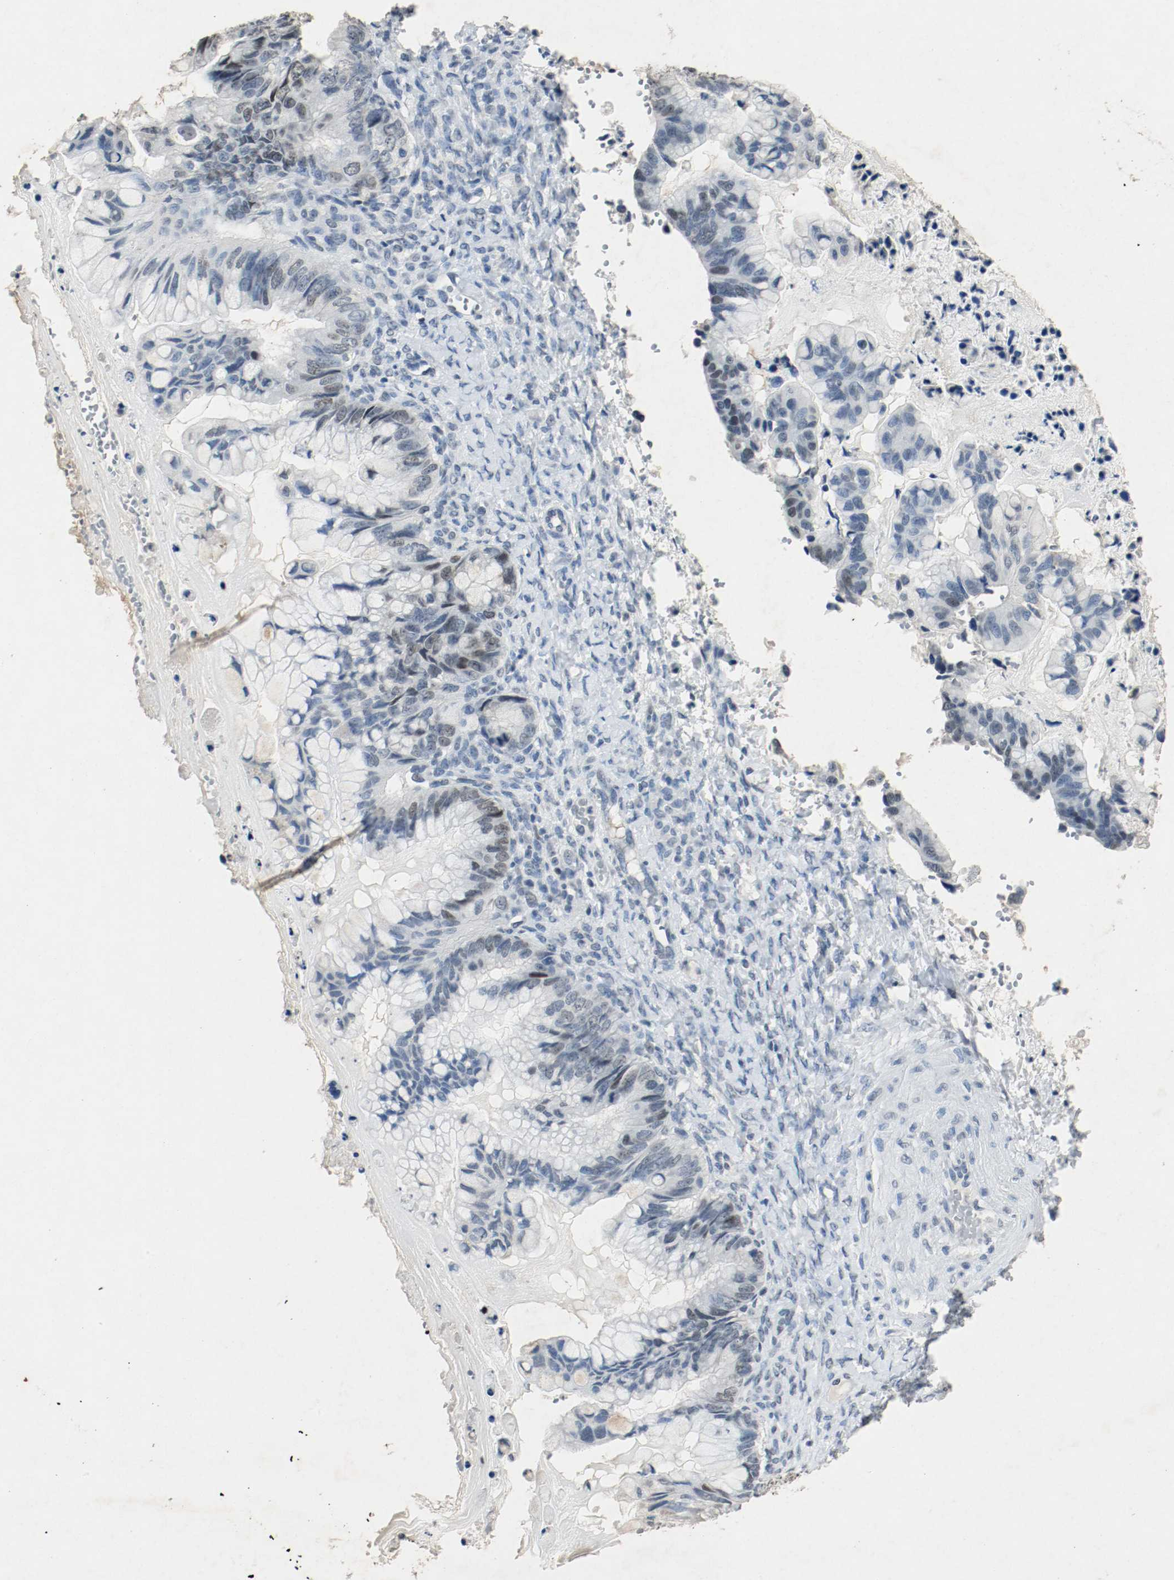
{"staining": {"intensity": "moderate", "quantity": "<25%", "location": "nuclear"}, "tissue": "ovarian cancer", "cell_type": "Tumor cells", "image_type": "cancer", "snomed": [{"axis": "morphology", "description": "Cystadenocarcinoma, mucinous, NOS"}, {"axis": "topography", "description": "Ovary"}], "caption": "Tumor cells exhibit low levels of moderate nuclear staining in approximately <25% of cells in human ovarian cancer (mucinous cystadenocarcinoma). (Brightfield microscopy of DAB IHC at high magnification).", "gene": "DNMT1", "patient": {"sex": "female", "age": 36}}